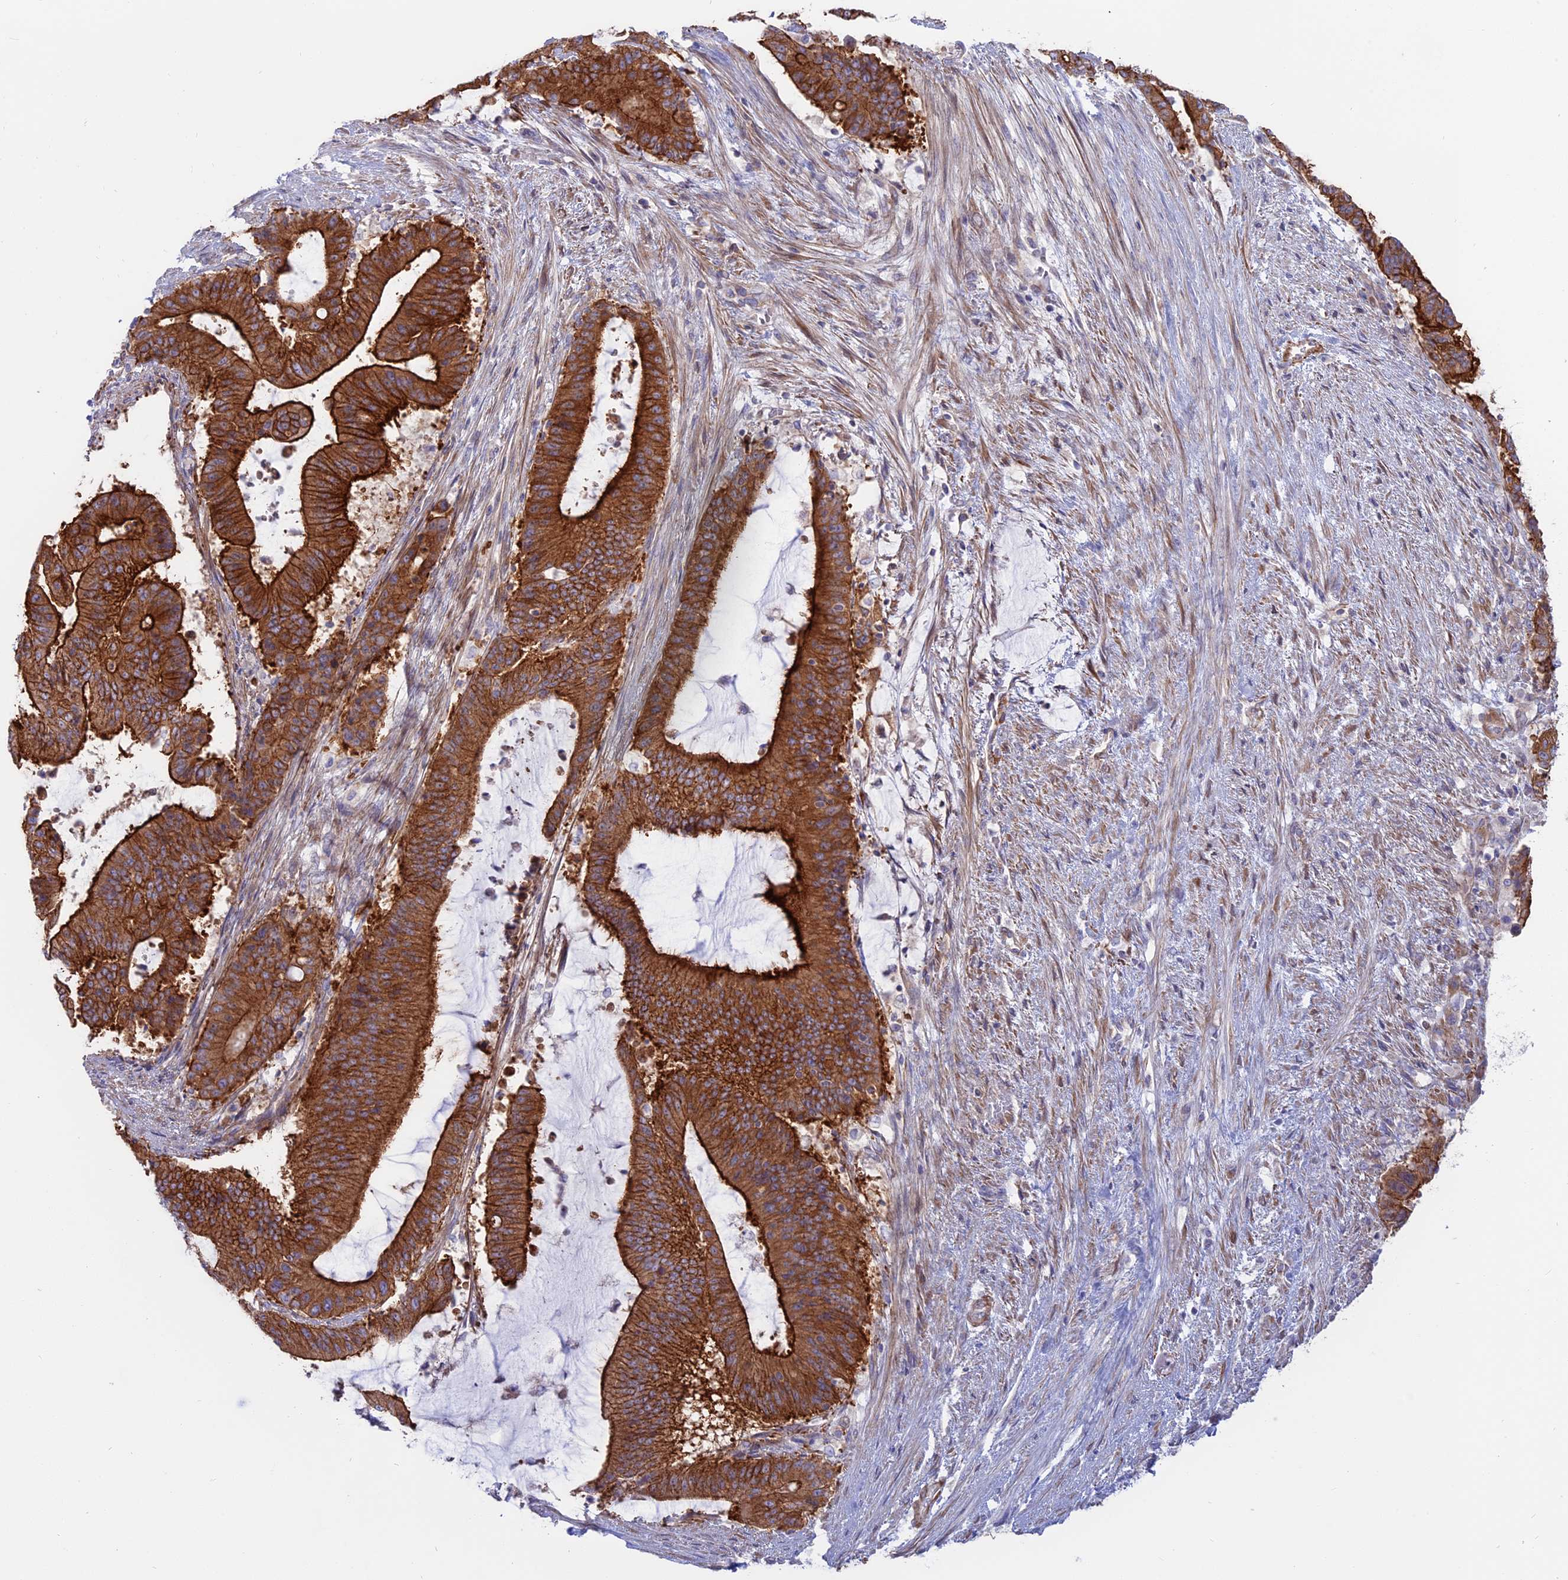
{"staining": {"intensity": "strong", "quantity": ">75%", "location": "cytoplasmic/membranous"}, "tissue": "liver cancer", "cell_type": "Tumor cells", "image_type": "cancer", "snomed": [{"axis": "morphology", "description": "Normal tissue, NOS"}, {"axis": "morphology", "description": "Cholangiocarcinoma"}, {"axis": "topography", "description": "Liver"}, {"axis": "topography", "description": "Peripheral nerve tissue"}], "caption": "Immunohistochemical staining of liver cancer (cholangiocarcinoma) reveals high levels of strong cytoplasmic/membranous positivity in about >75% of tumor cells.", "gene": "MYO5B", "patient": {"sex": "female", "age": 73}}